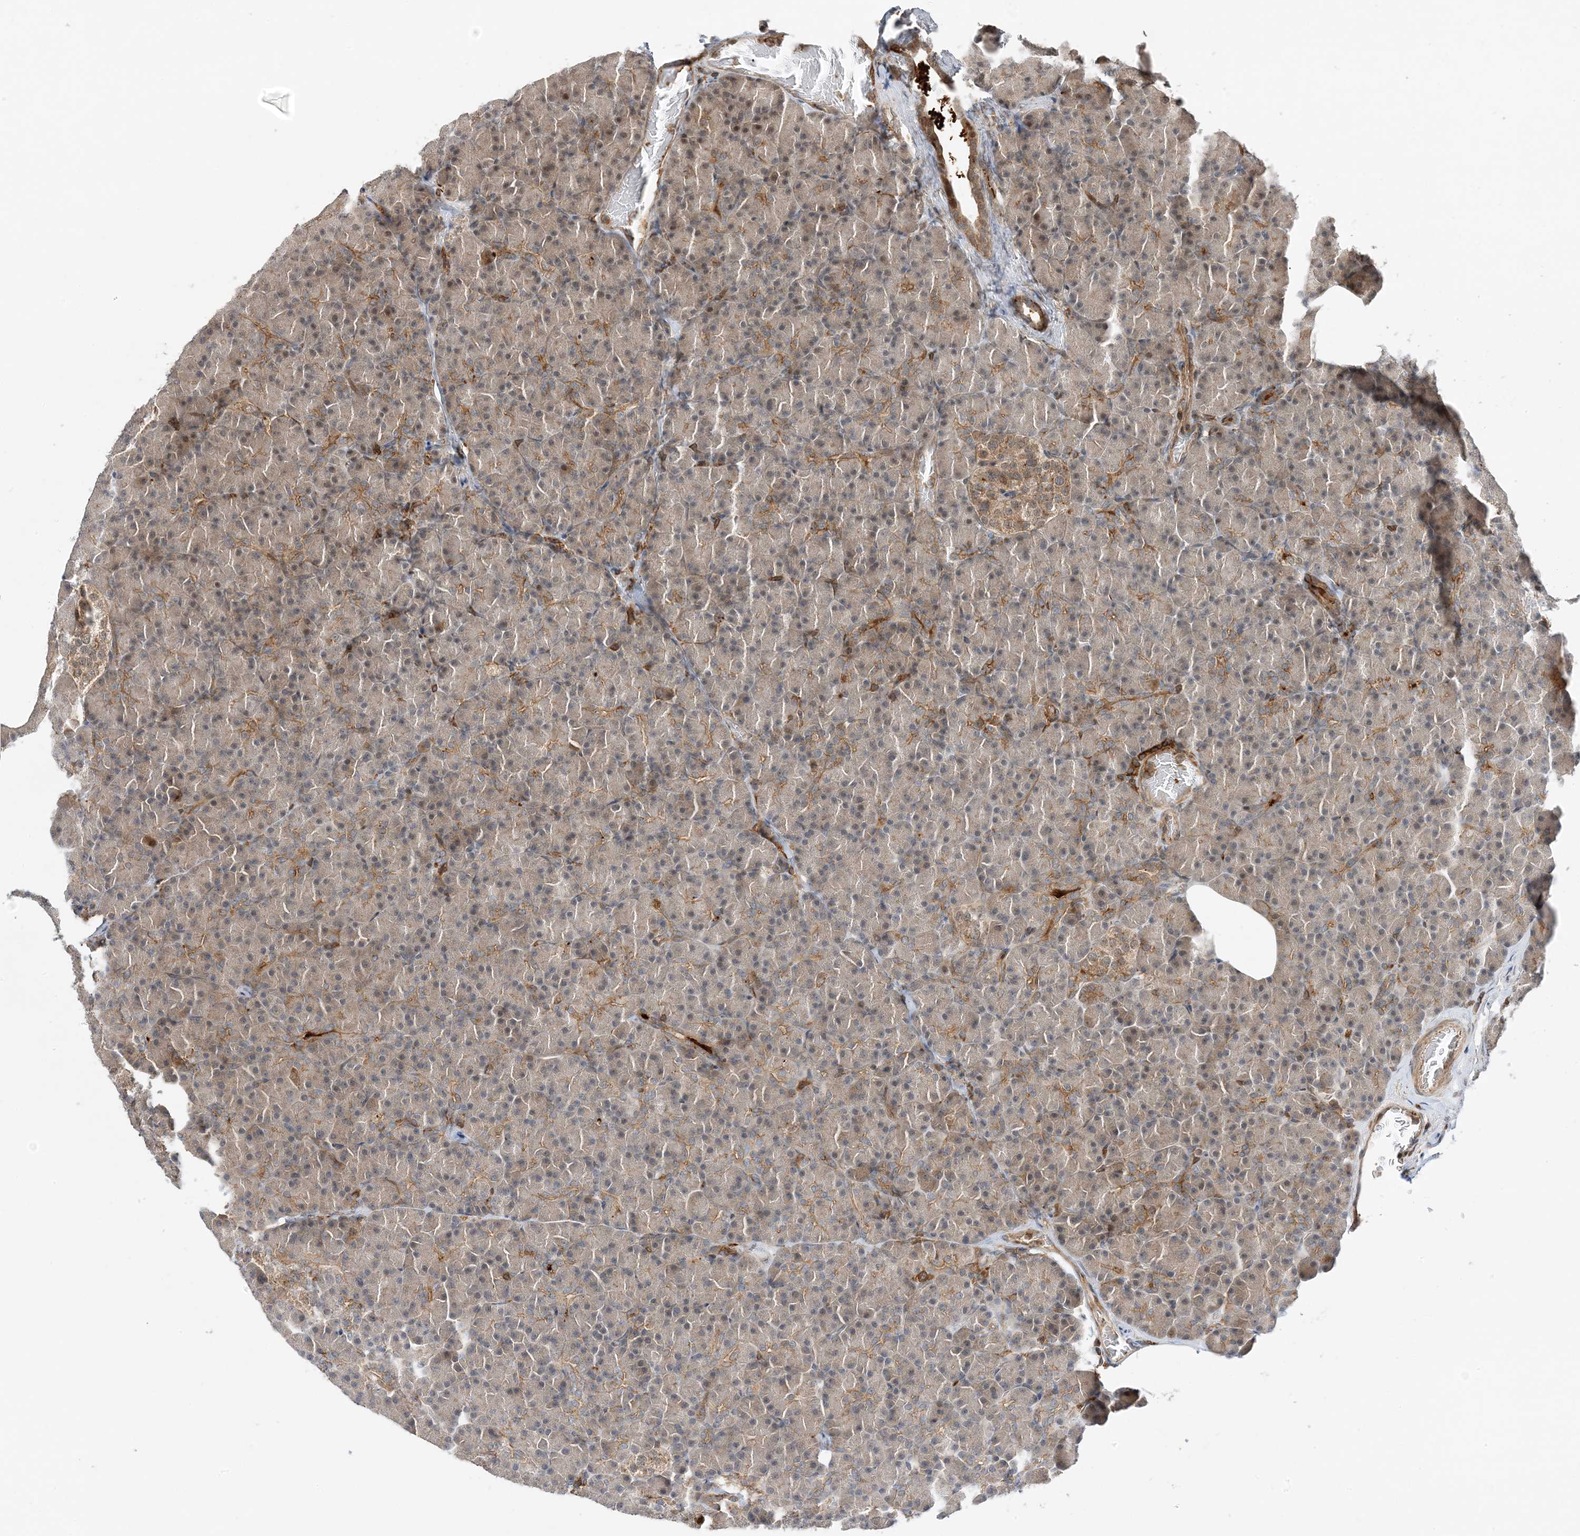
{"staining": {"intensity": "moderate", "quantity": ">75%", "location": "cytoplasmic/membranous,nuclear"}, "tissue": "pancreas", "cell_type": "Exocrine glandular cells", "image_type": "normal", "snomed": [{"axis": "morphology", "description": "Normal tissue, NOS"}, {"axis": "topography", "description": "Pancreas"}], "caption": "Immunohistochemistry of benign human pancreas displays medium levels of moderate cytoplasmic/membranous,nuclear staining in approximately >75% of exocrine glandular cells.", "gene": "TATDN3", "patient": {"sex": "female", "age": 43}}